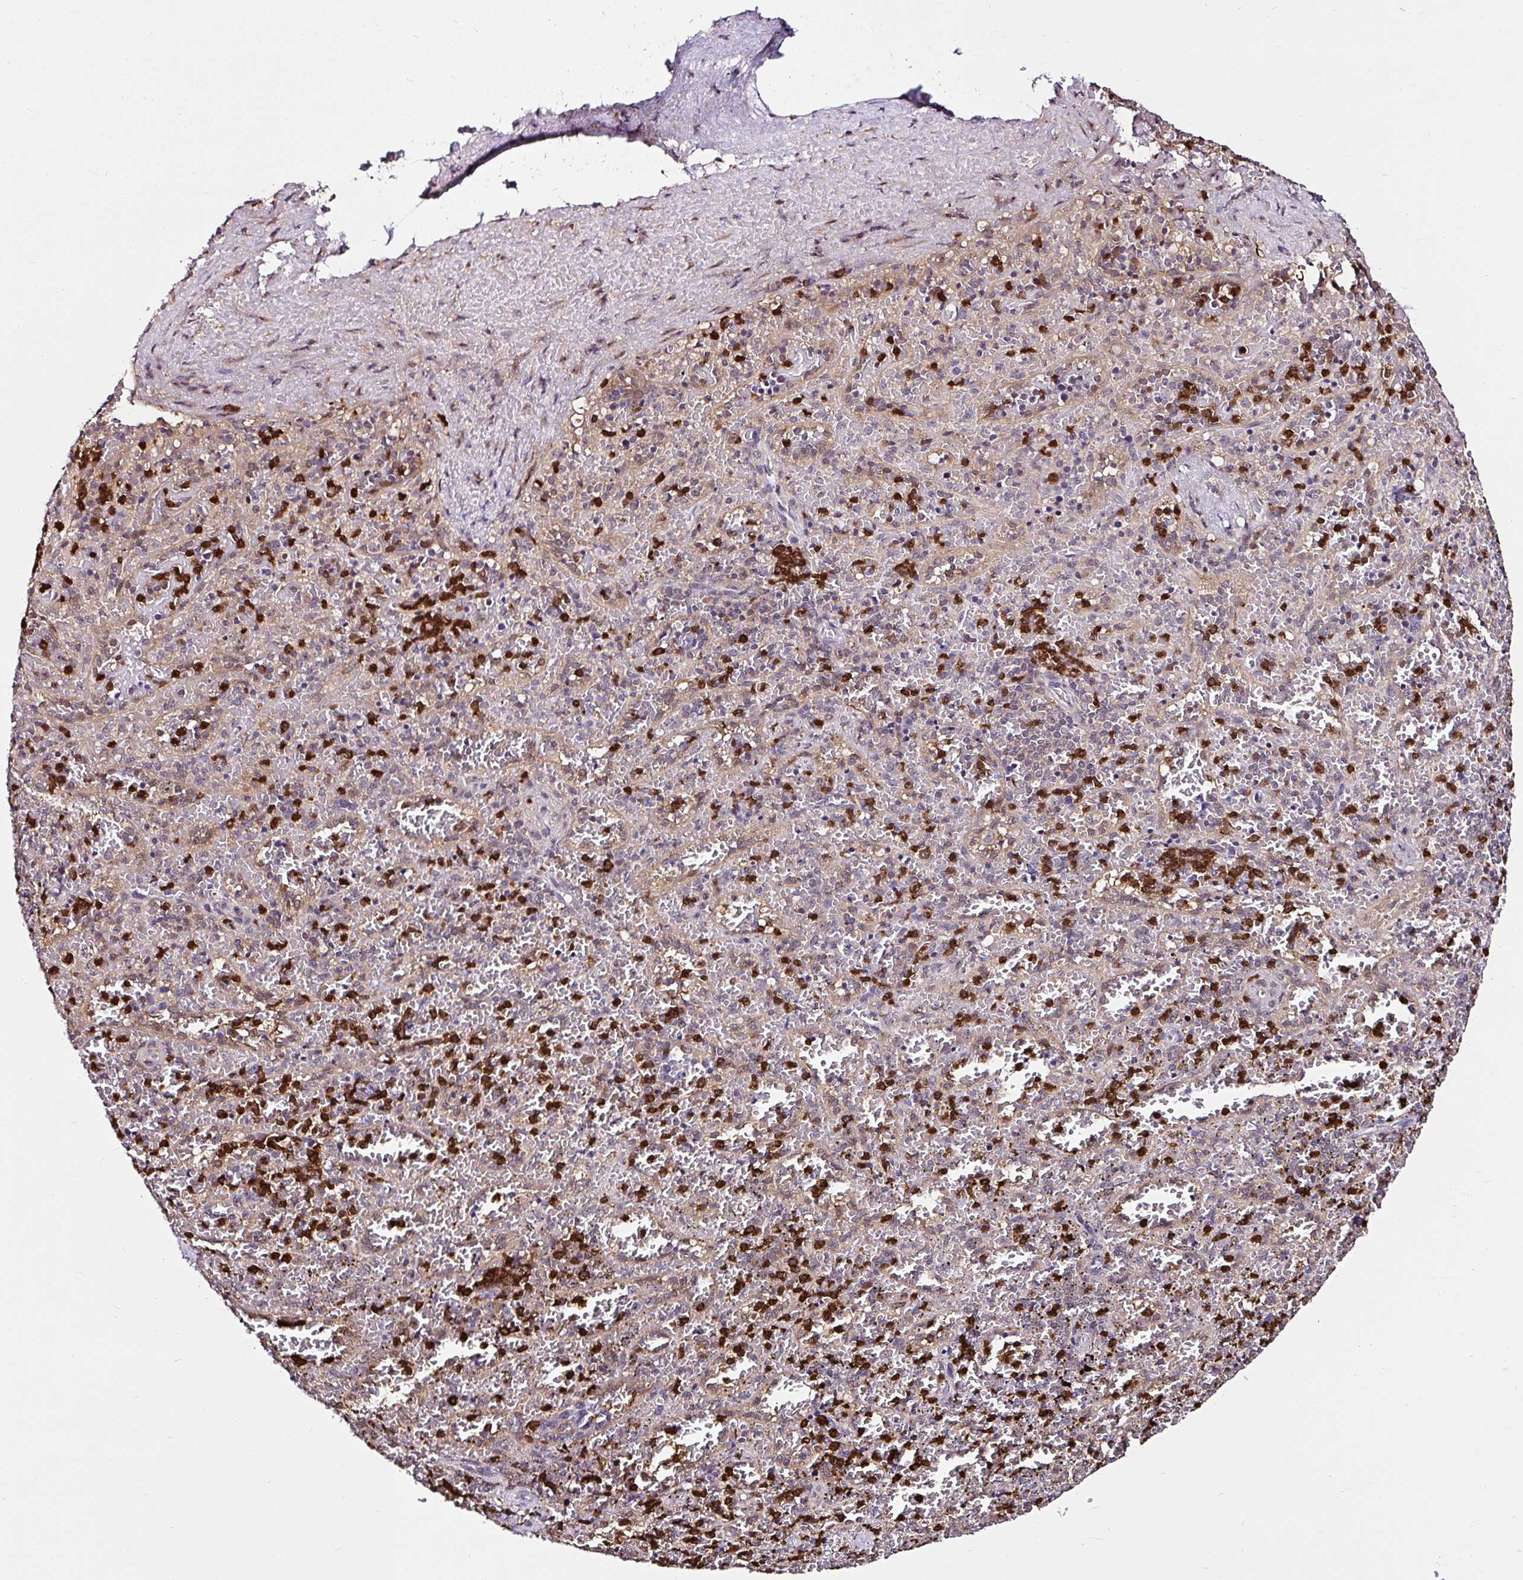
{"staining": {"intensity": "strong", "quantity": "25%-75%", "location": "cytoplasmic/membranous"}, "tissue": "spleen", "cell_type": "Cells in red pulp", "image_type": "normal", "snomed": [{"axis": "morphology", "description": "Normal tissue, NOS"}, {"axis": "topography", "description": "Spleen"}], "caption": "An IHC micrograph of benign tissue is shown. Protein staining in brown labels strong cytoplasmic/membranous positivity in spleen within cells in red pulp.", "gene": "PIN4", "patient": {"sex": "female", "age": 50}}